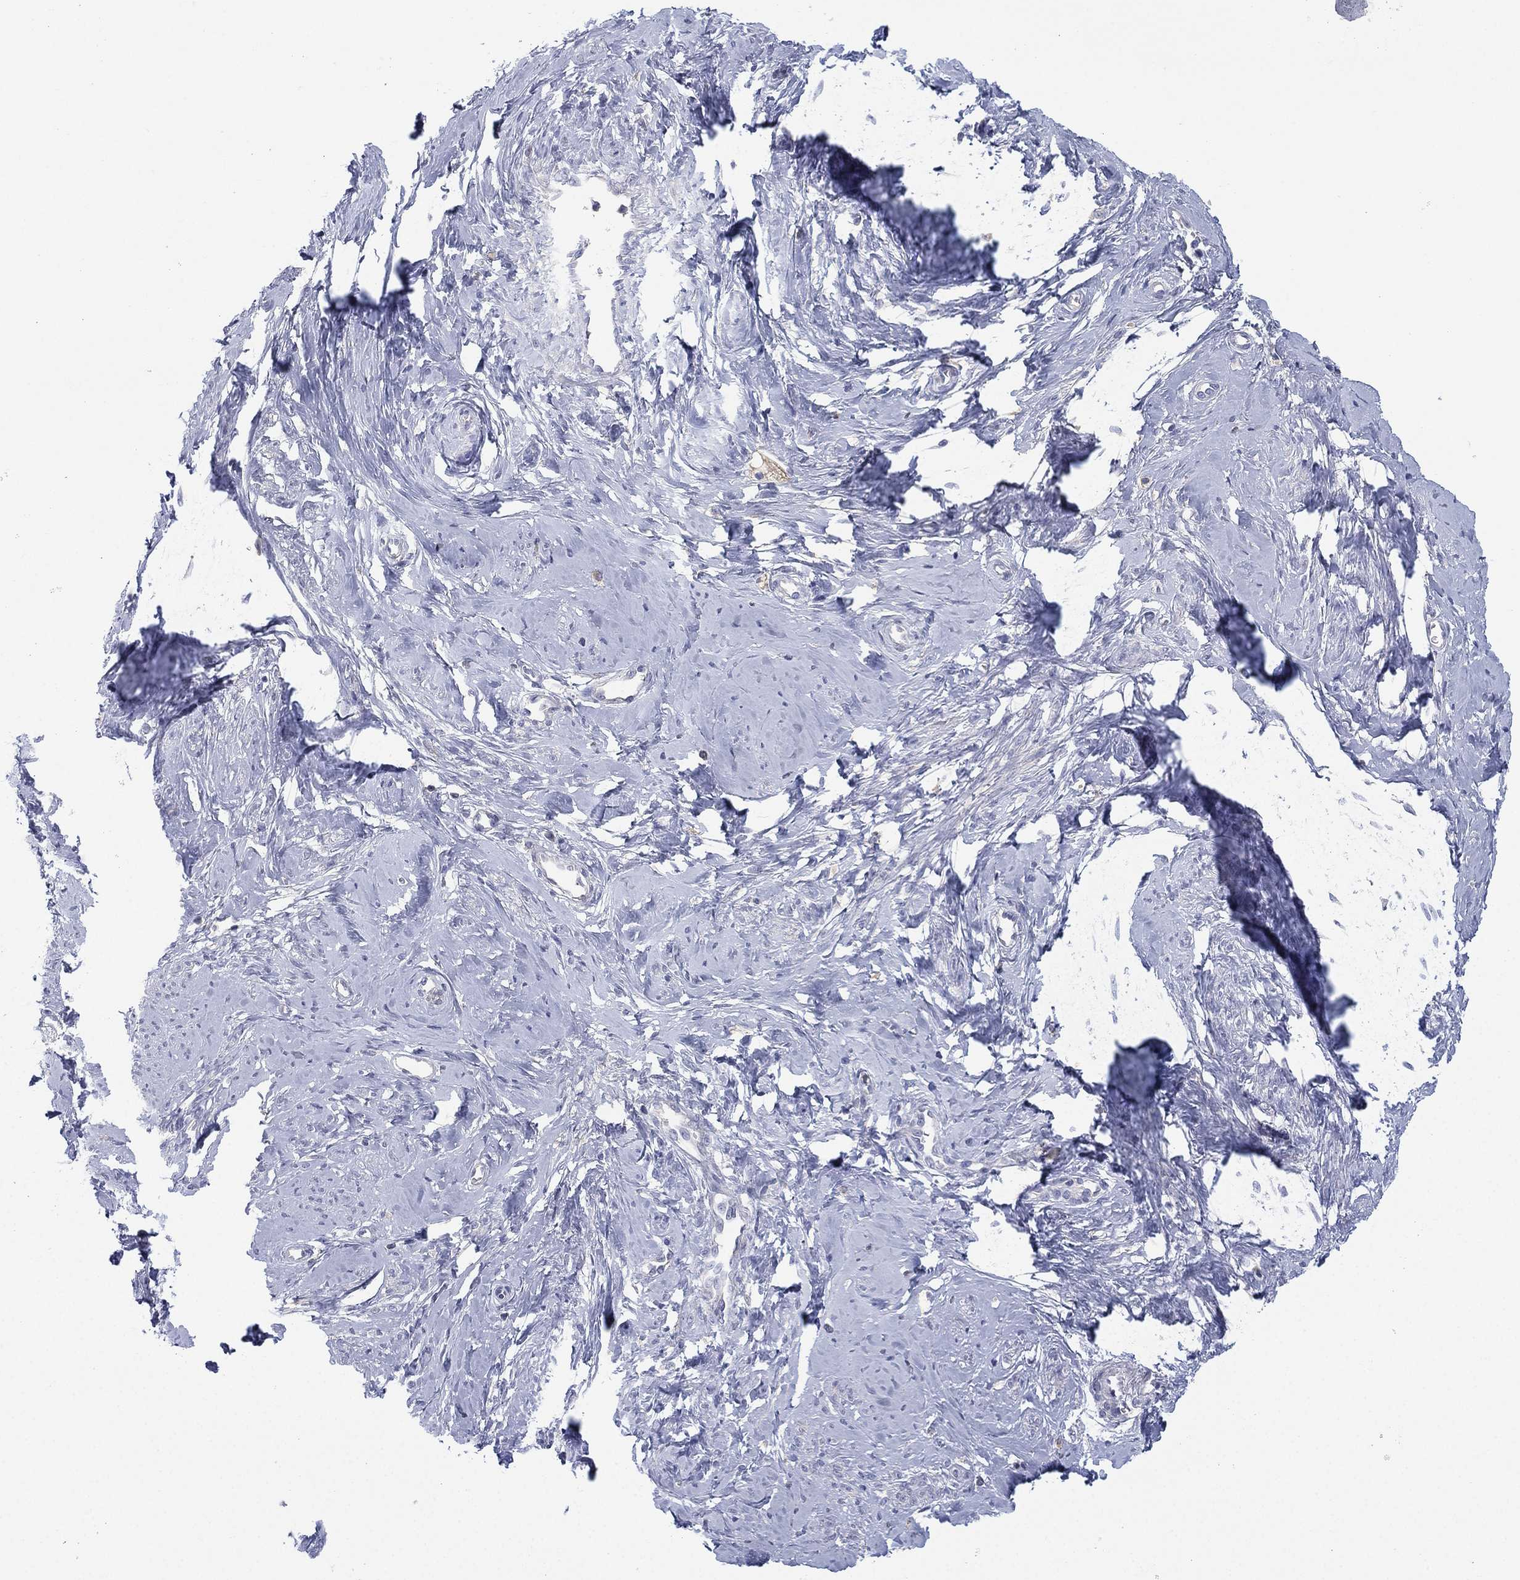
{"staining": {"intensity": "negative", "quantity": "none", "location": "none"}, "tissue": "cervical cancer", "cell_type": "Tumor cells", "image_type": "cancer", "snomed": [{"axis": "morphology", "description": "Normal tissue, NOS"}, {"axis": "morphology", "description": "Squamous cell carcinoma, NOS"}, {"axis": "topography", "description": "Cervix"}], "caption": "DAB immunohistochemical staining of human cervical cancer demonstrates no significant positivity in tumor cells.", "gene": "CYP2D6", "patient": {"sex": "female", "age": 39}}